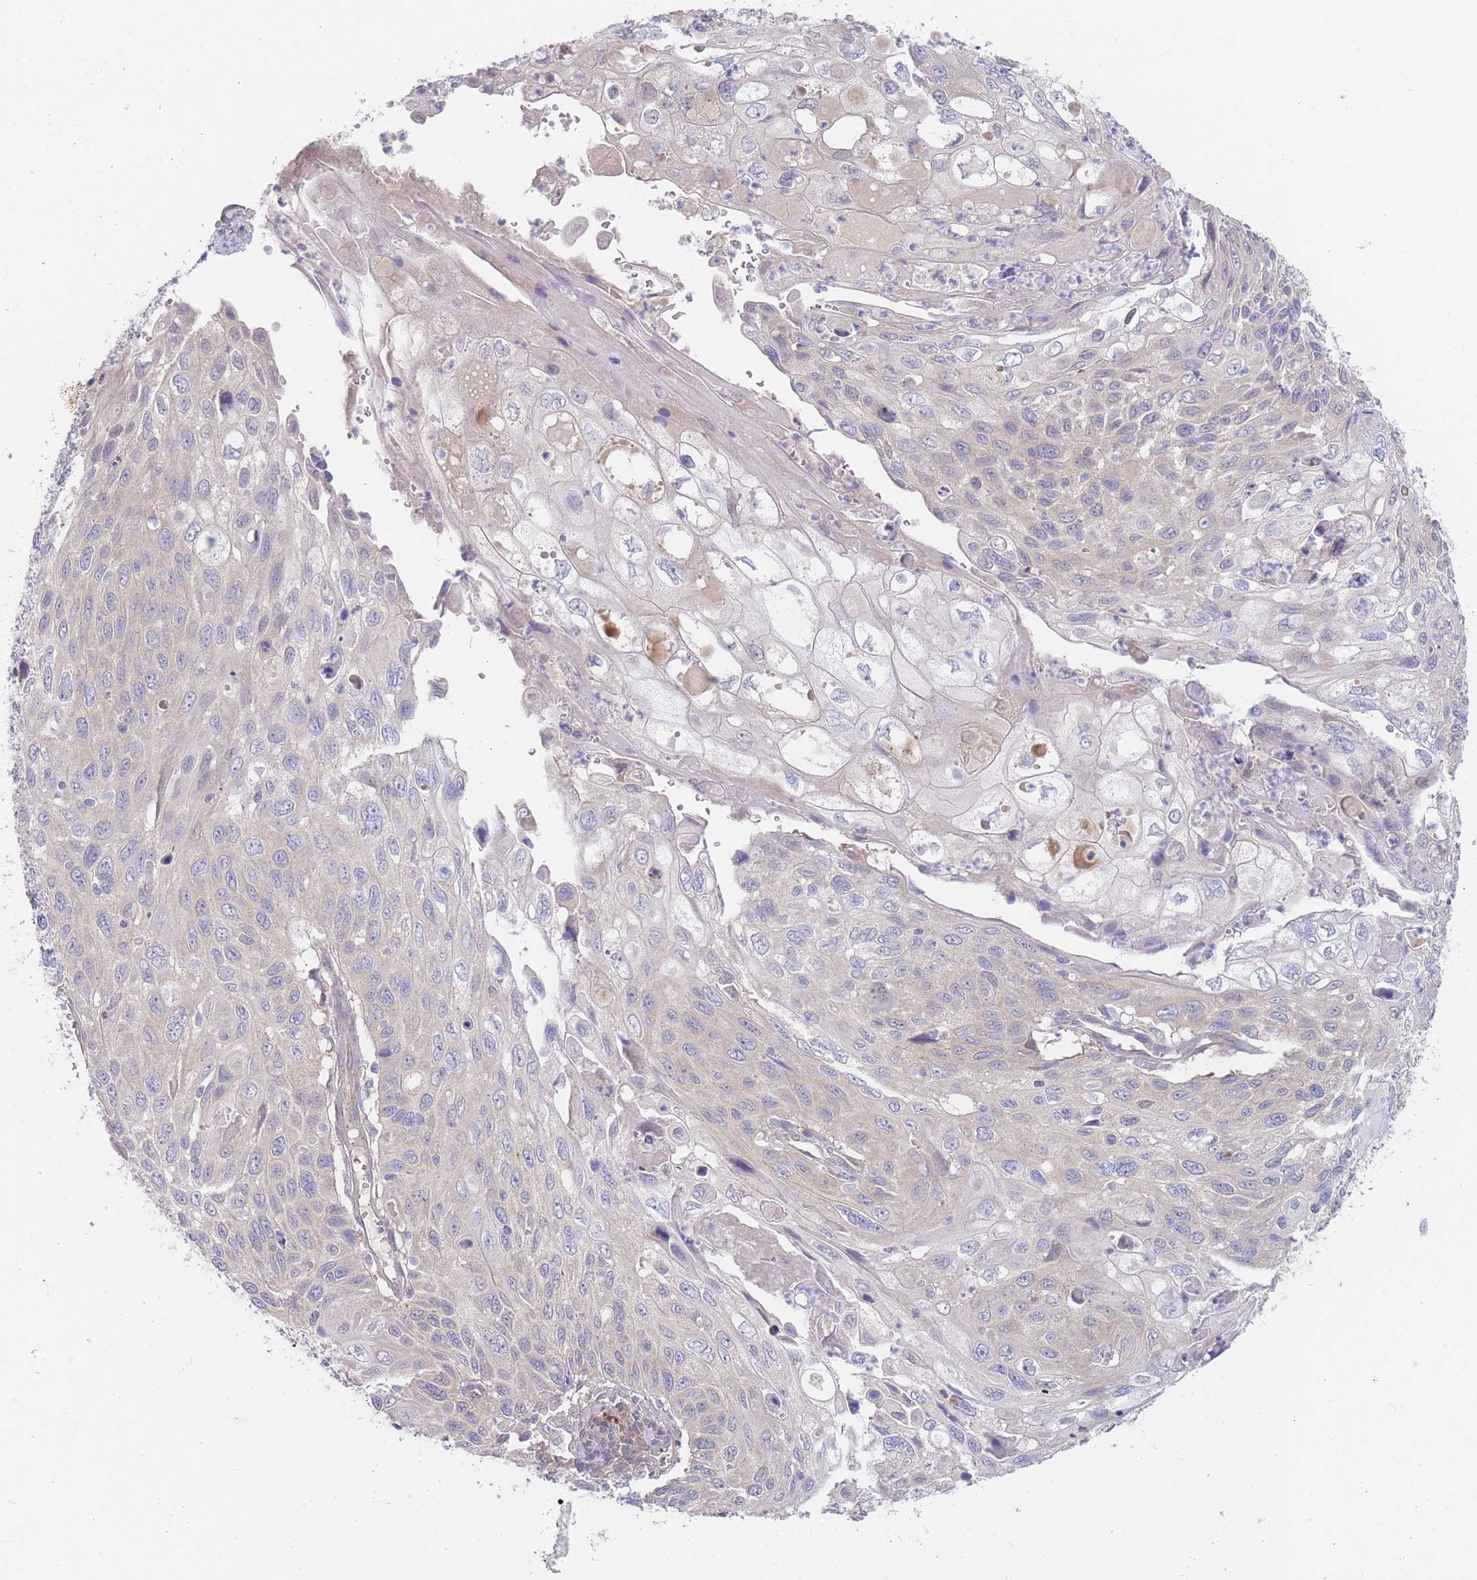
{"staining": {"intensity": "negative", "quantity": "none", "location": "none"}, "tissue": "cervical cancer", "cell_type": "Tumor cells", "image_type": "cancer", "snomed": [{"axis": "morphology", "description": "Squamous cell carcinoma, NOS"}, {"axis": "topography", "description": "Cervix"}], "caption": "Cervical squamous cell carcinoma stained for a protein using immunohistochemistry (IHC) demonstrates no staining tumor cells.", "gene": "ZNF281", "patient": {"sex": "female", "age": 70}}